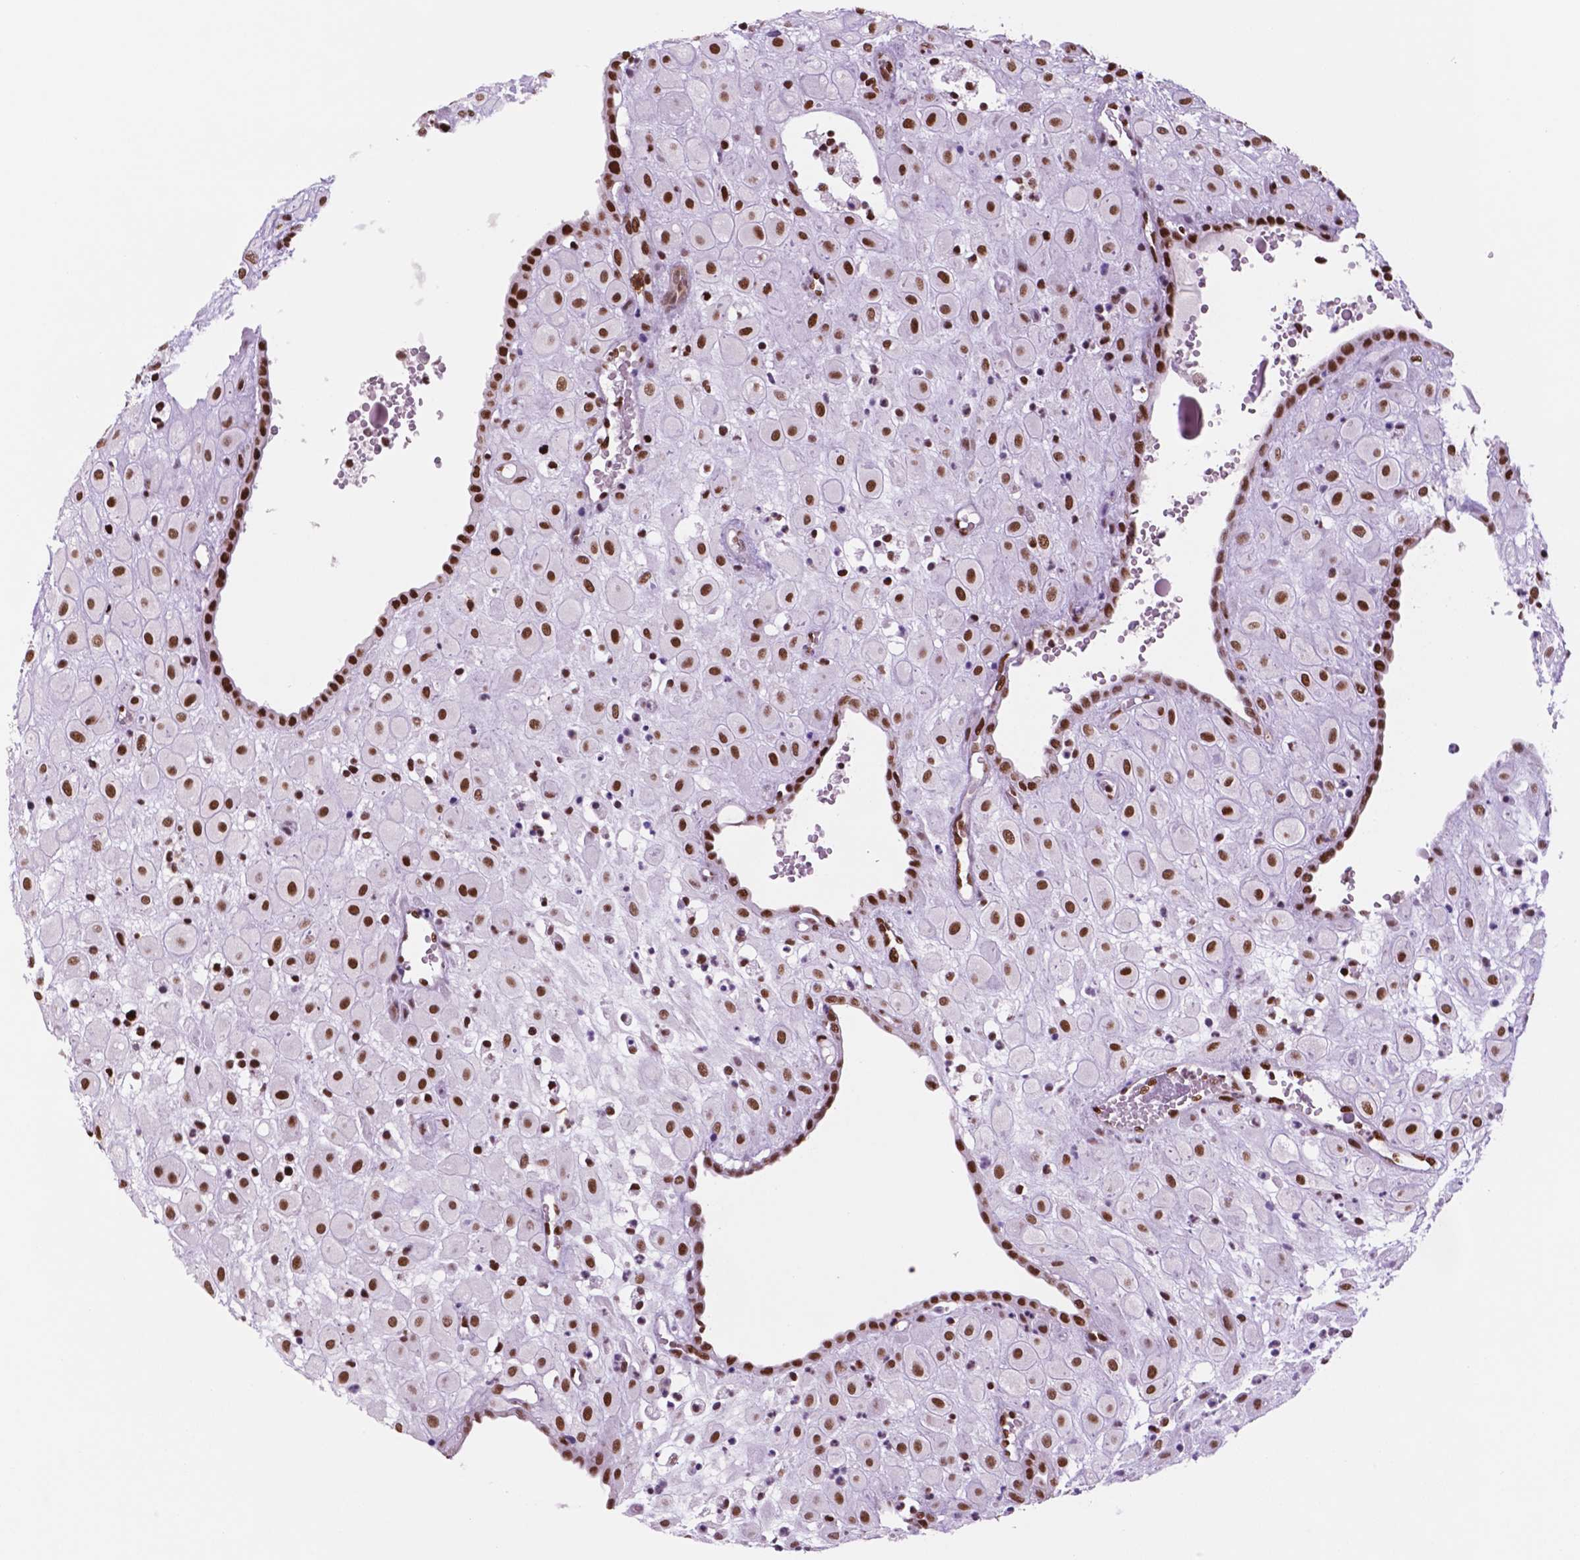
{"staining": {"intensity": "strong", "quantity": ">75%", "location": "nuclear"}, "tissue": "placenta", "cell_type": "Decidual cells", "image_type": "normal", "snomed": [{"axis": "morphology", "description": "Normal tissue, NOS"}, {"axis": "topography", "description": "Placenta"}], "caption": "Strong nuclear positivity for a protein is seen in about >75% of decidual cells of benign placenta using IHC.", "gene": "MSH6", "patient": {"sex": "female", "age": 24}}